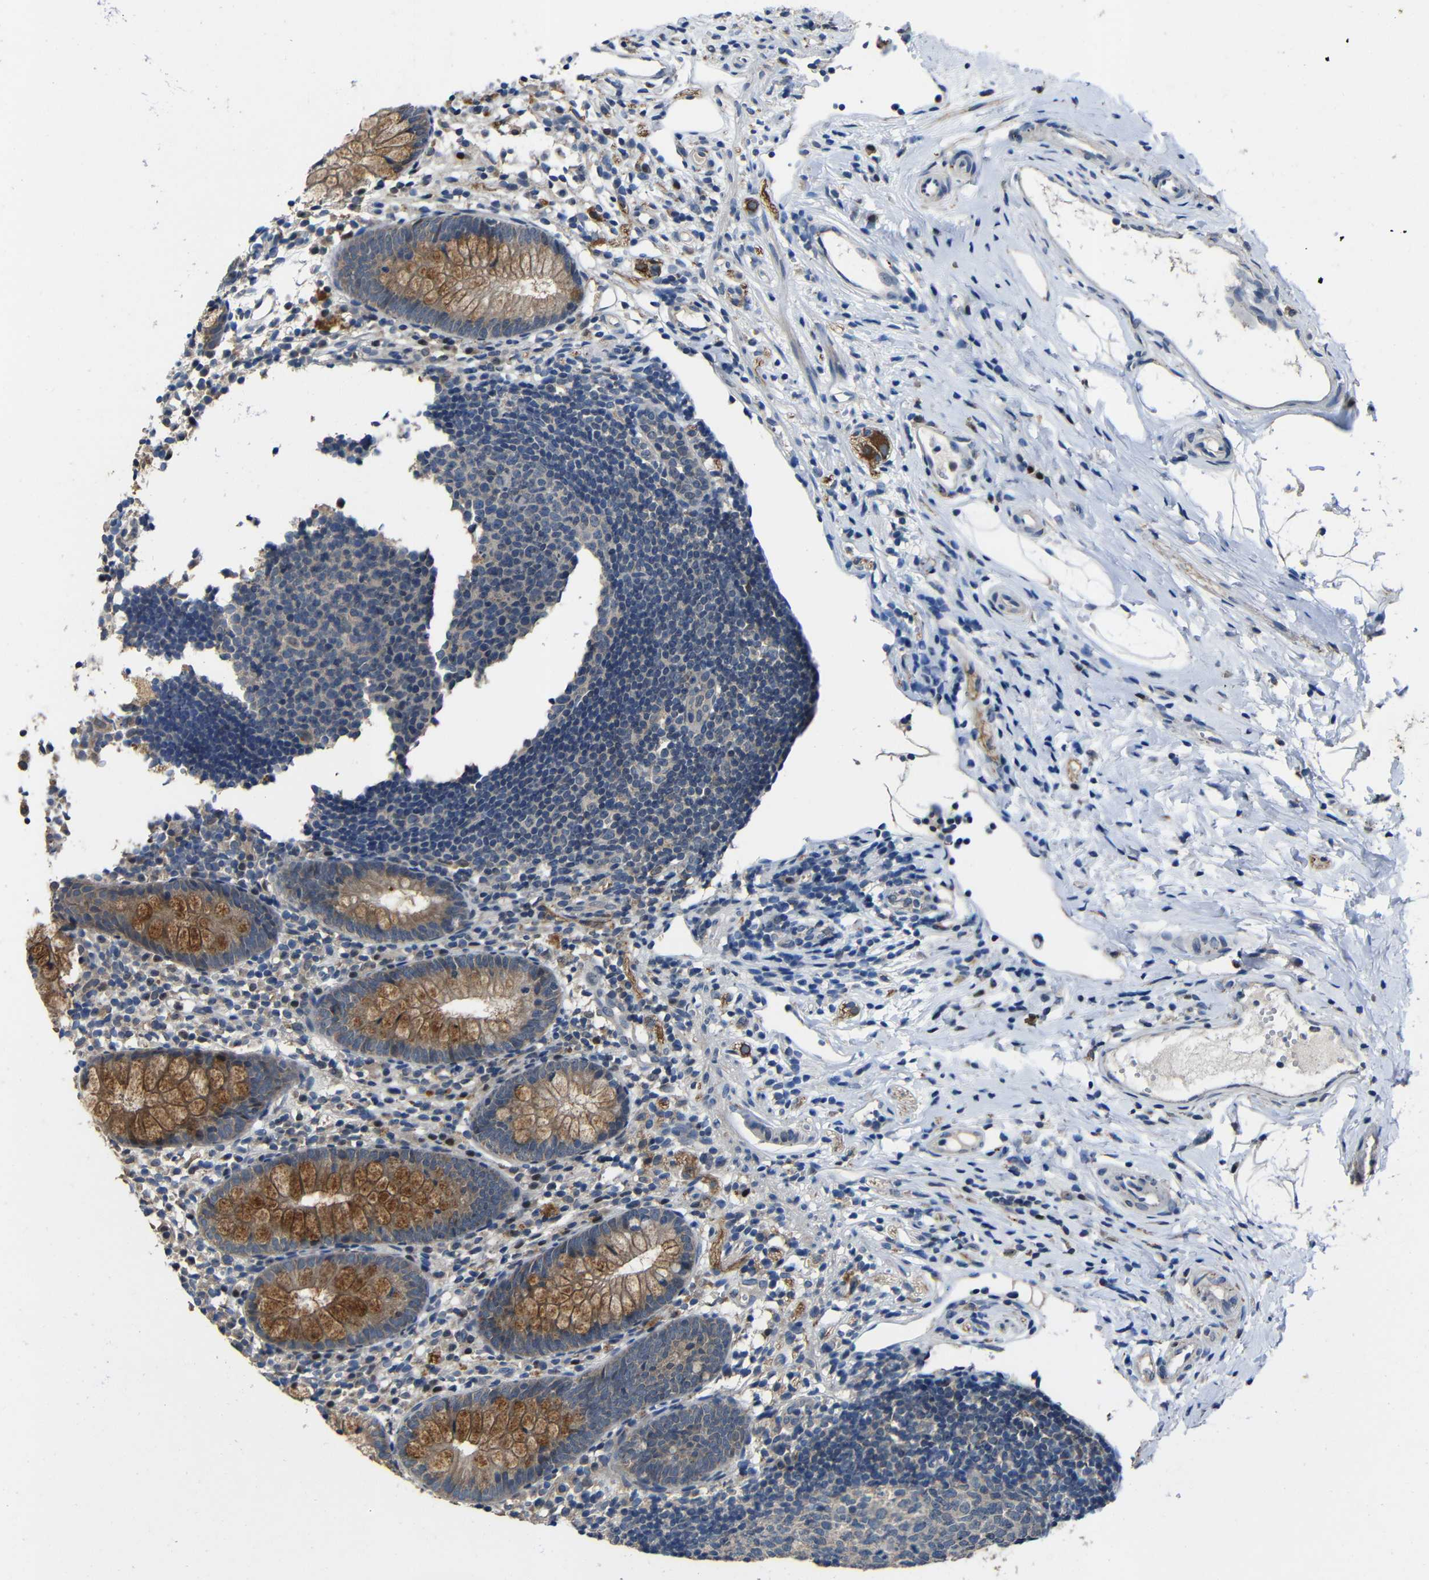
{"staining": {"intensity": "moderate", "quantity": ">75%", "location": "cytoplasmic/membranous"}, "tissue": "appendix", "cell_type": "Glandular cells", "image_type": "normal", "snomed": [{"axis": "morphology", "description": "Normal tissue, NOS"}, {"axis": "topography", "description": "Appendix"}], "caption": "Appendix stained with immunohistochemistry (IHC) displays moderate cytoplasmic/membranous positivity in about >75% of glandular cells.", "gene": "C6orf89", "patient": {"sex": "female", "age": 20}}